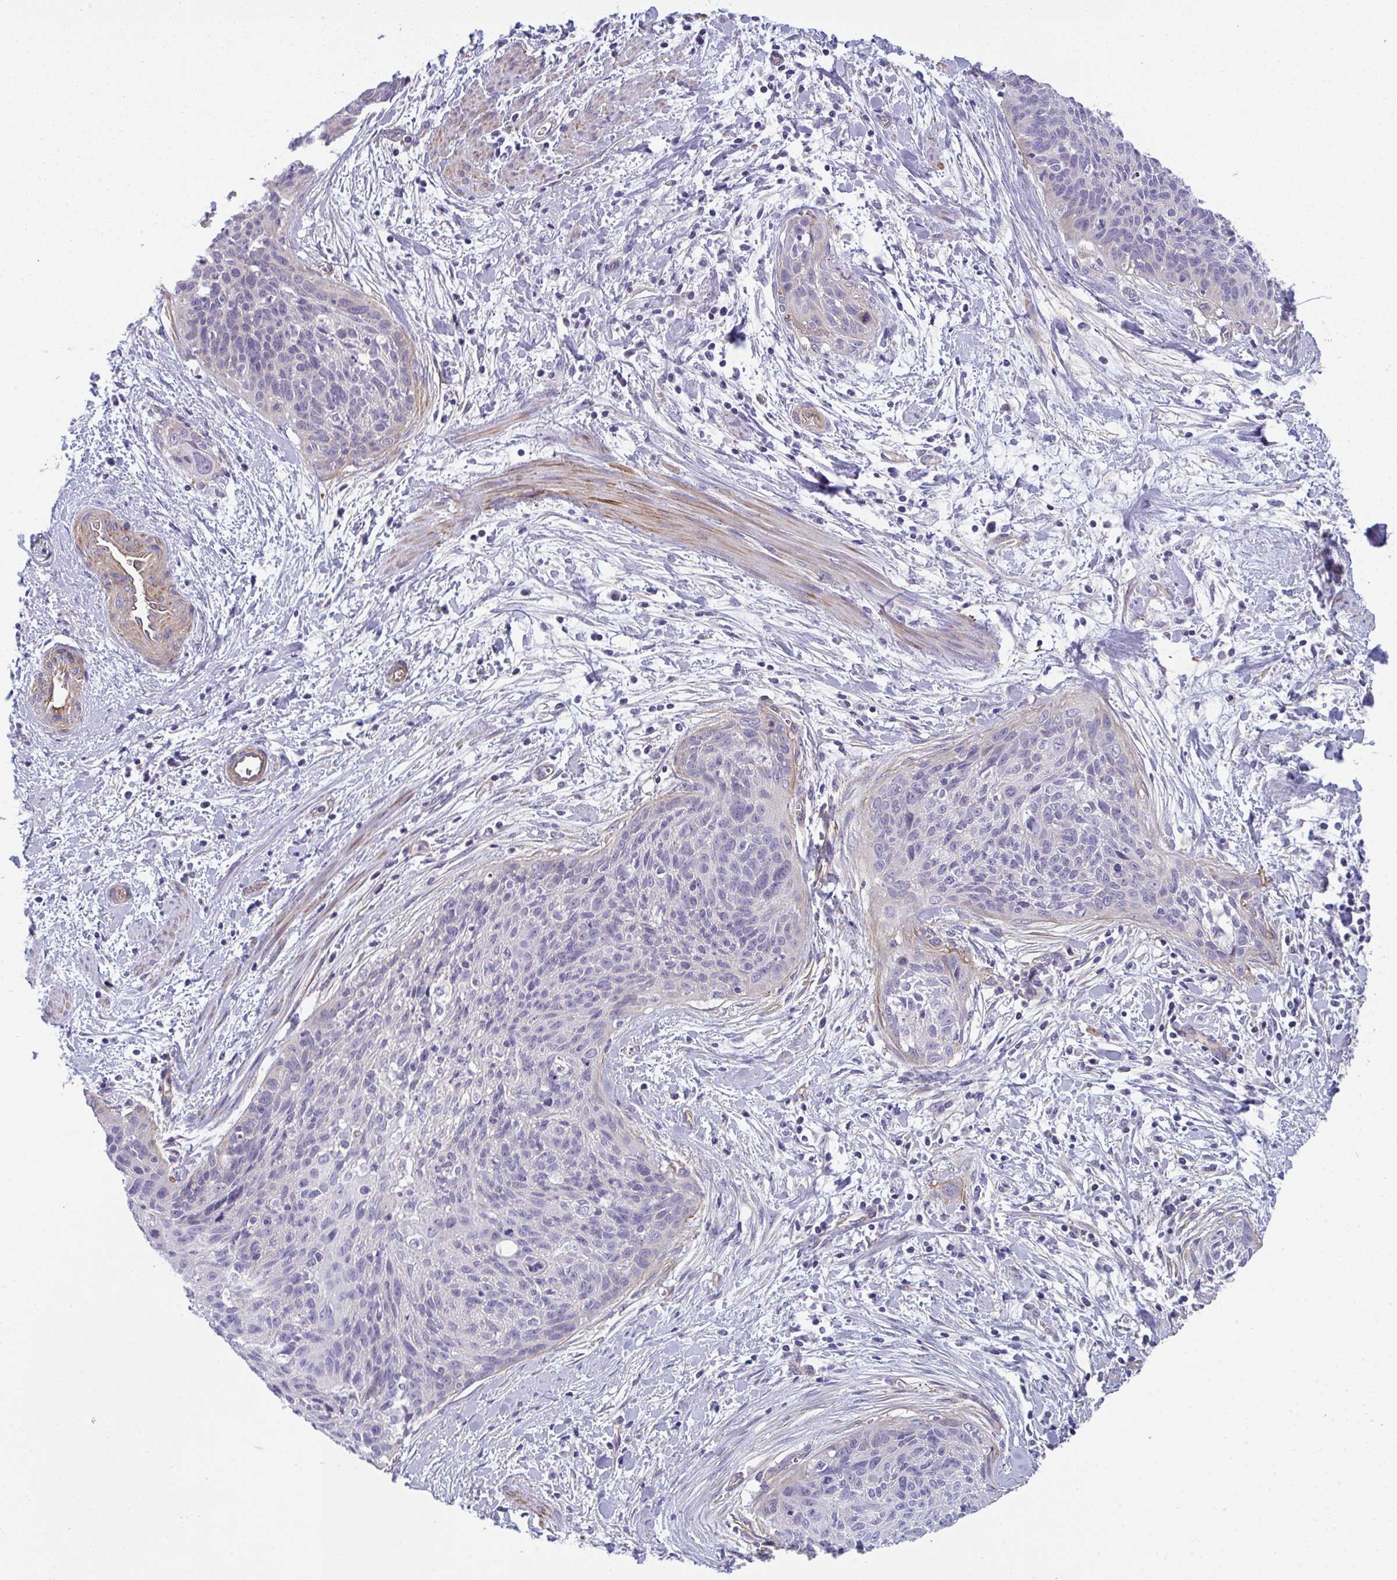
{"staining": {"intensity": "negative", "quantity": "none", "location": "none"}, "tissue": "cervical cancer", "cell_type": "Tumor cells", "image_type": "cancer", "snomed": [{"axis": "morphology", "description": "Squamous cell carcinoma, NOS"}, {"axis": "topography", "description": "Cervix"}], "caption": "Squamous cell carcinoma (cervical) was stained to show a protein in brown. There is no significant expression in tumor cells.", "gene": "MYL12A", "patient": {"sex": "female", "age": 55}}